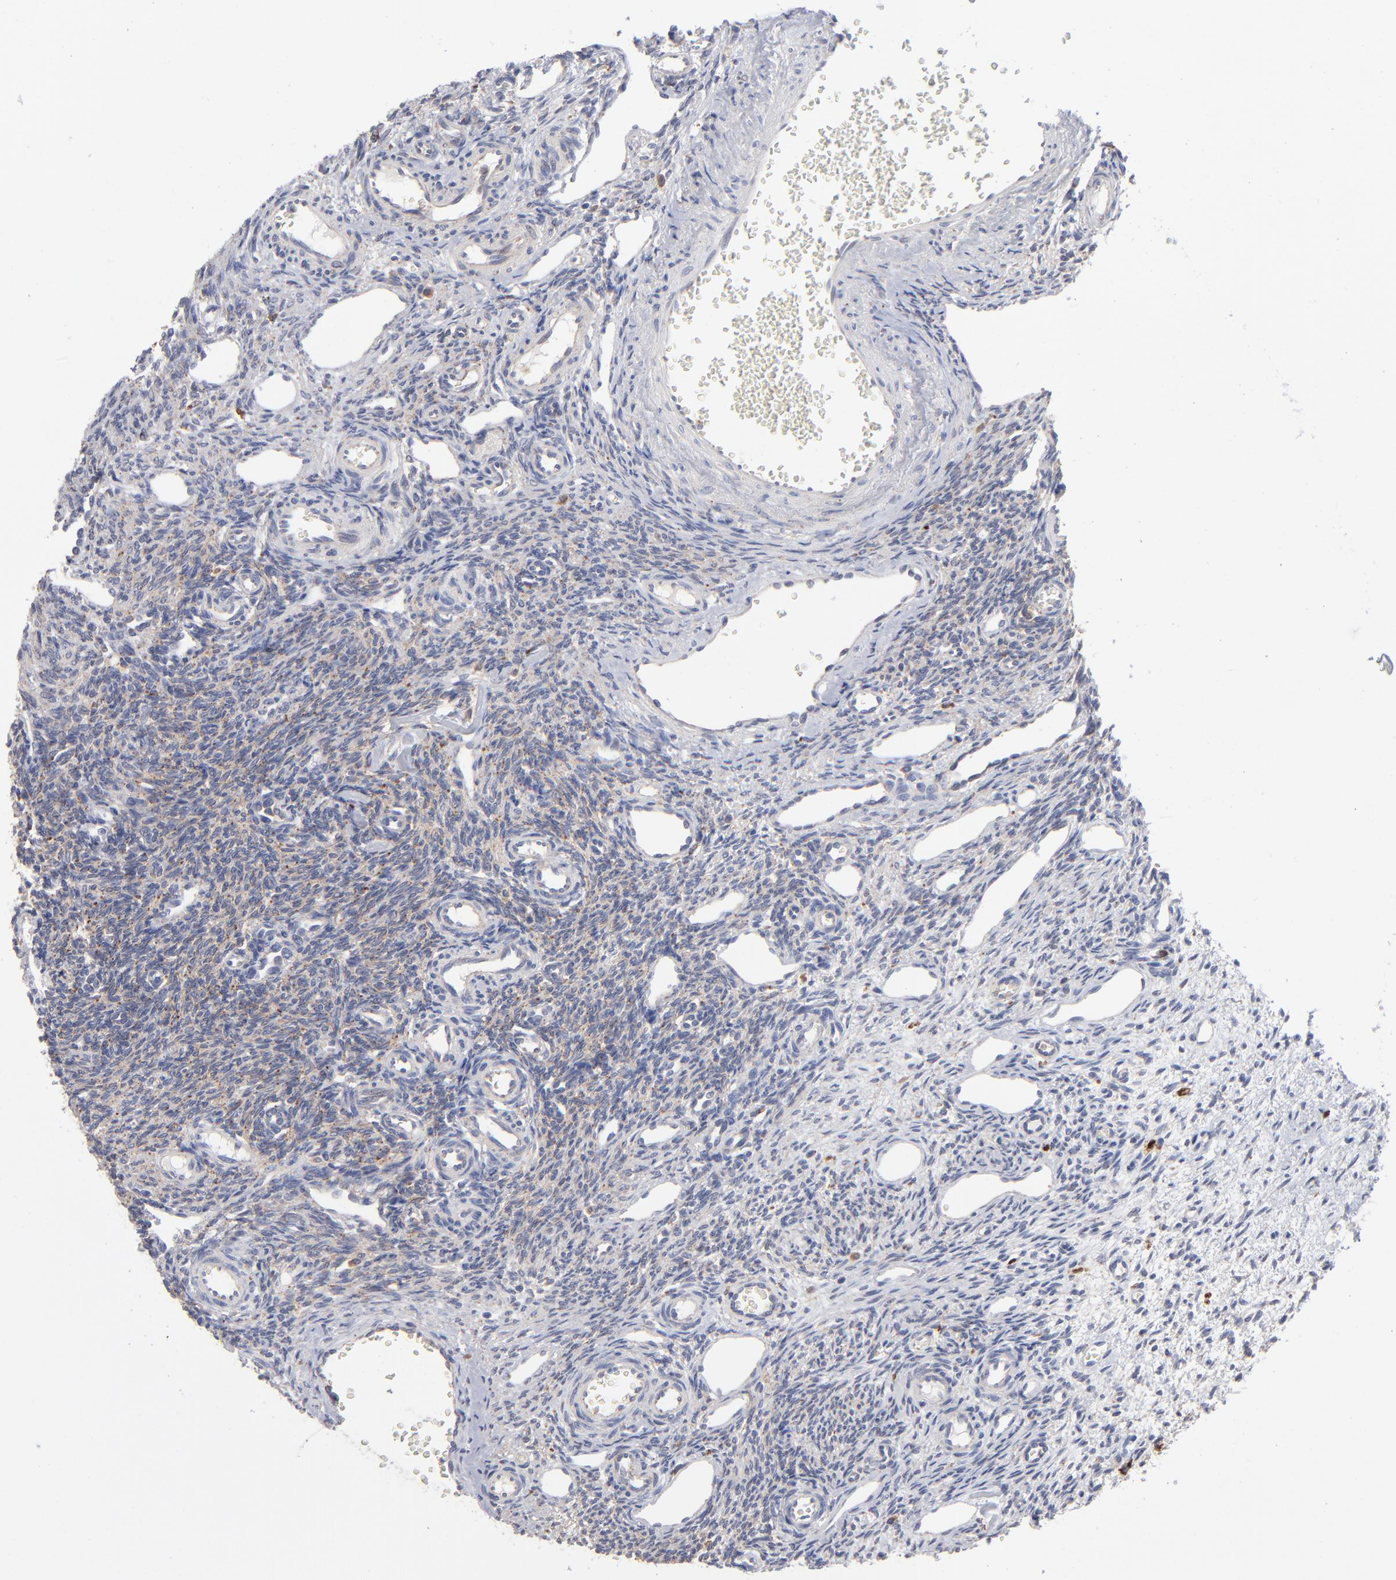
{"staining": {"intensity": "weak", "quantity": "<25%", "location": "cytoplasmic/membranous"}, "tissue": "ovary", "cell_type": "Ovarian stroma cells", "image_type": "normal", "snomed": [{"axis": "morphology", "description": "Normal tissue, NOS"}, {"axis": "topography", "description": "Ovary"}], "caption": "Immunohistochemistry (IHC) of benign ovary shows no expression in ovarian stroma cells.", "gene": "RRAGA", "patient": {"sex": "female", "age": 33}}